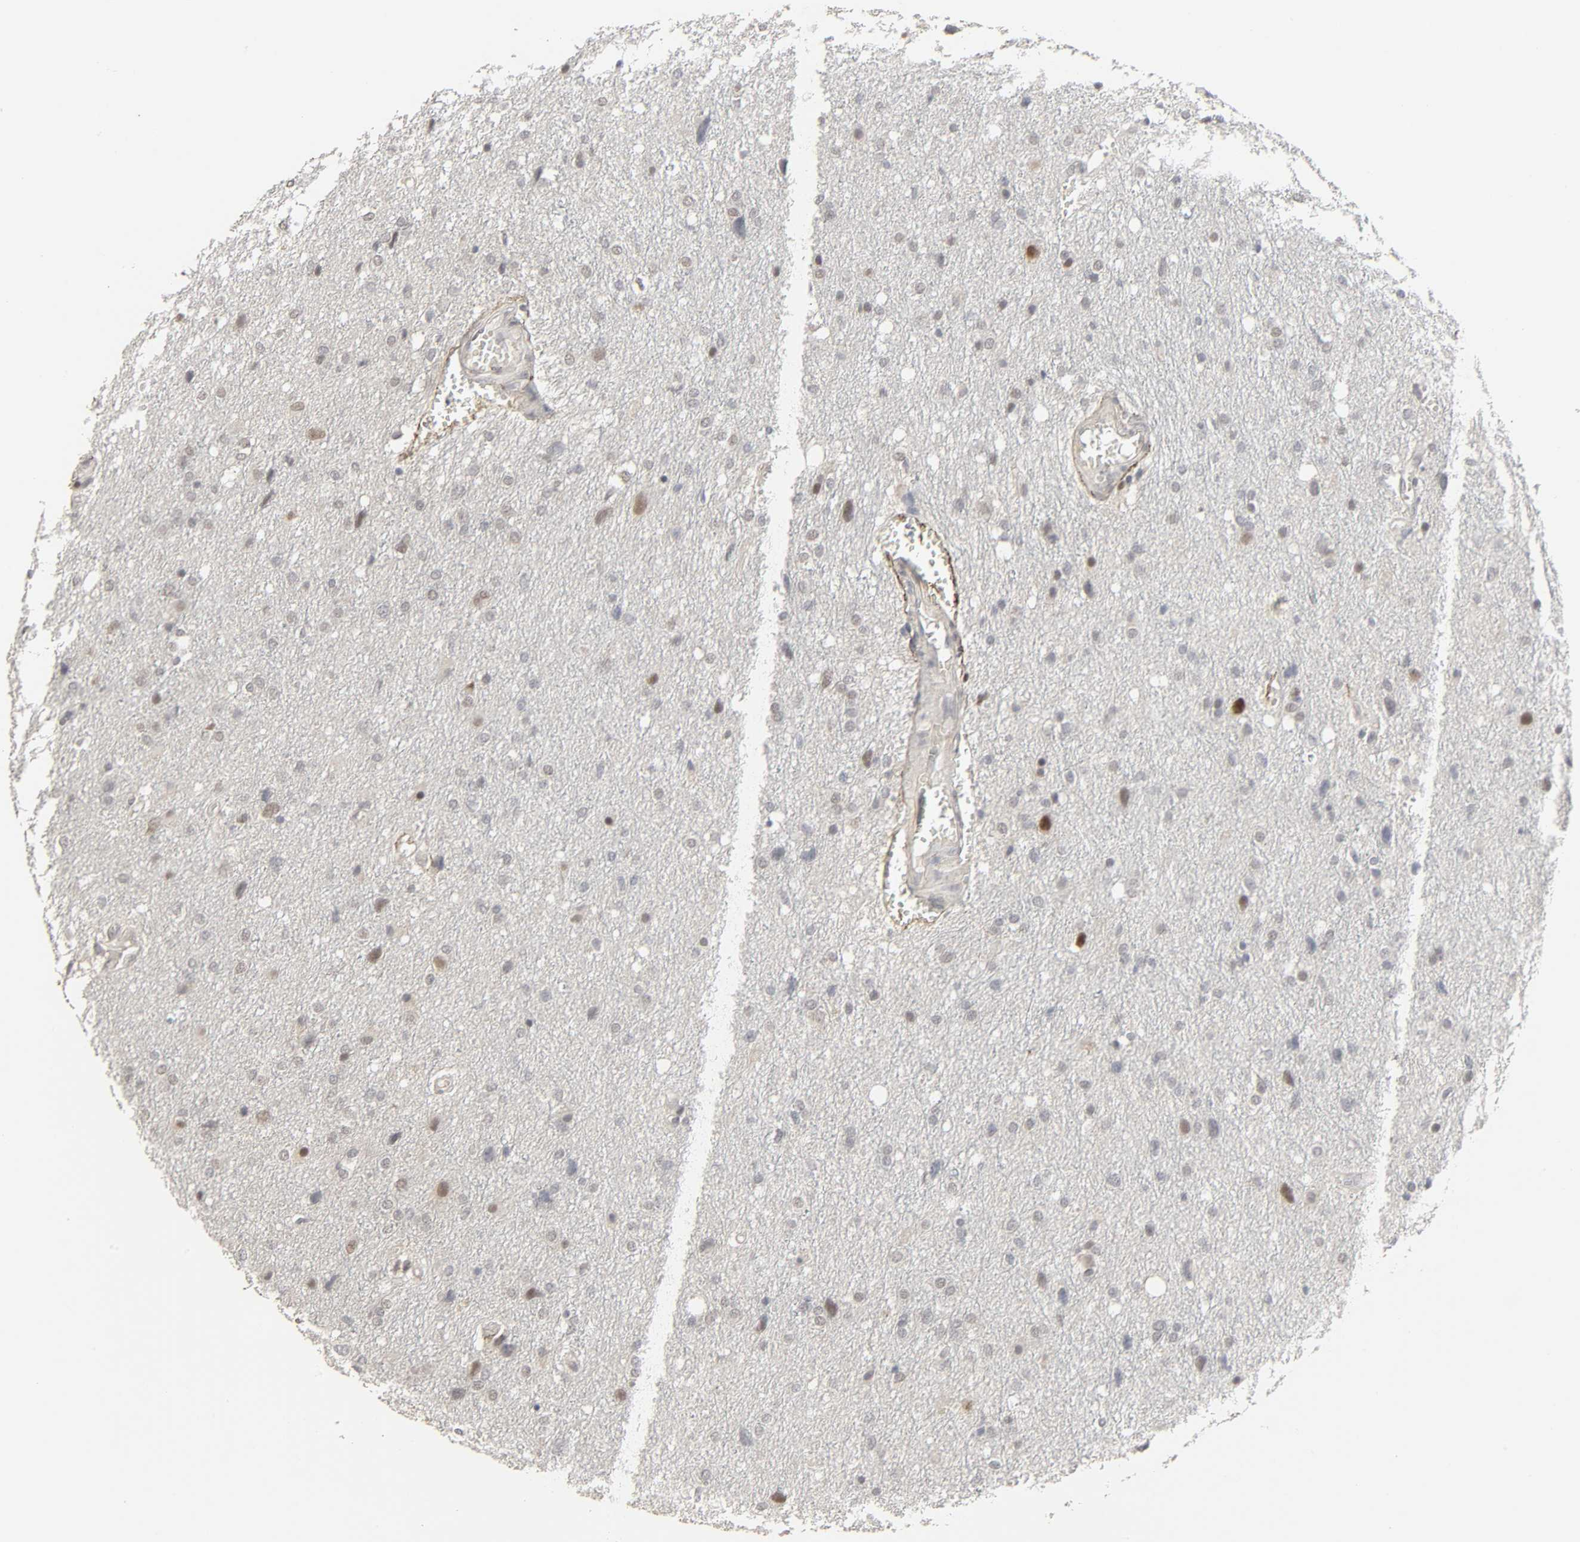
{"staining": {"intensity": "weak", "quantity": "<25%", "location": "nuclear"}, "tissue": "glioma", "cell_type": "Tumor cells", "image_type": "cancer", "snomed": [{"axis": "morphology", "description": "Glioma, malignant, High grade"}, {"axis": "topography", "description": "Brain"}], "caption": "High-grade glioma (malignant) was stained to show a protein in brown. There is no significant staining in tumor cells.", "gene": "ZNF222", "patient": {"sex": "female", "age": 59}}